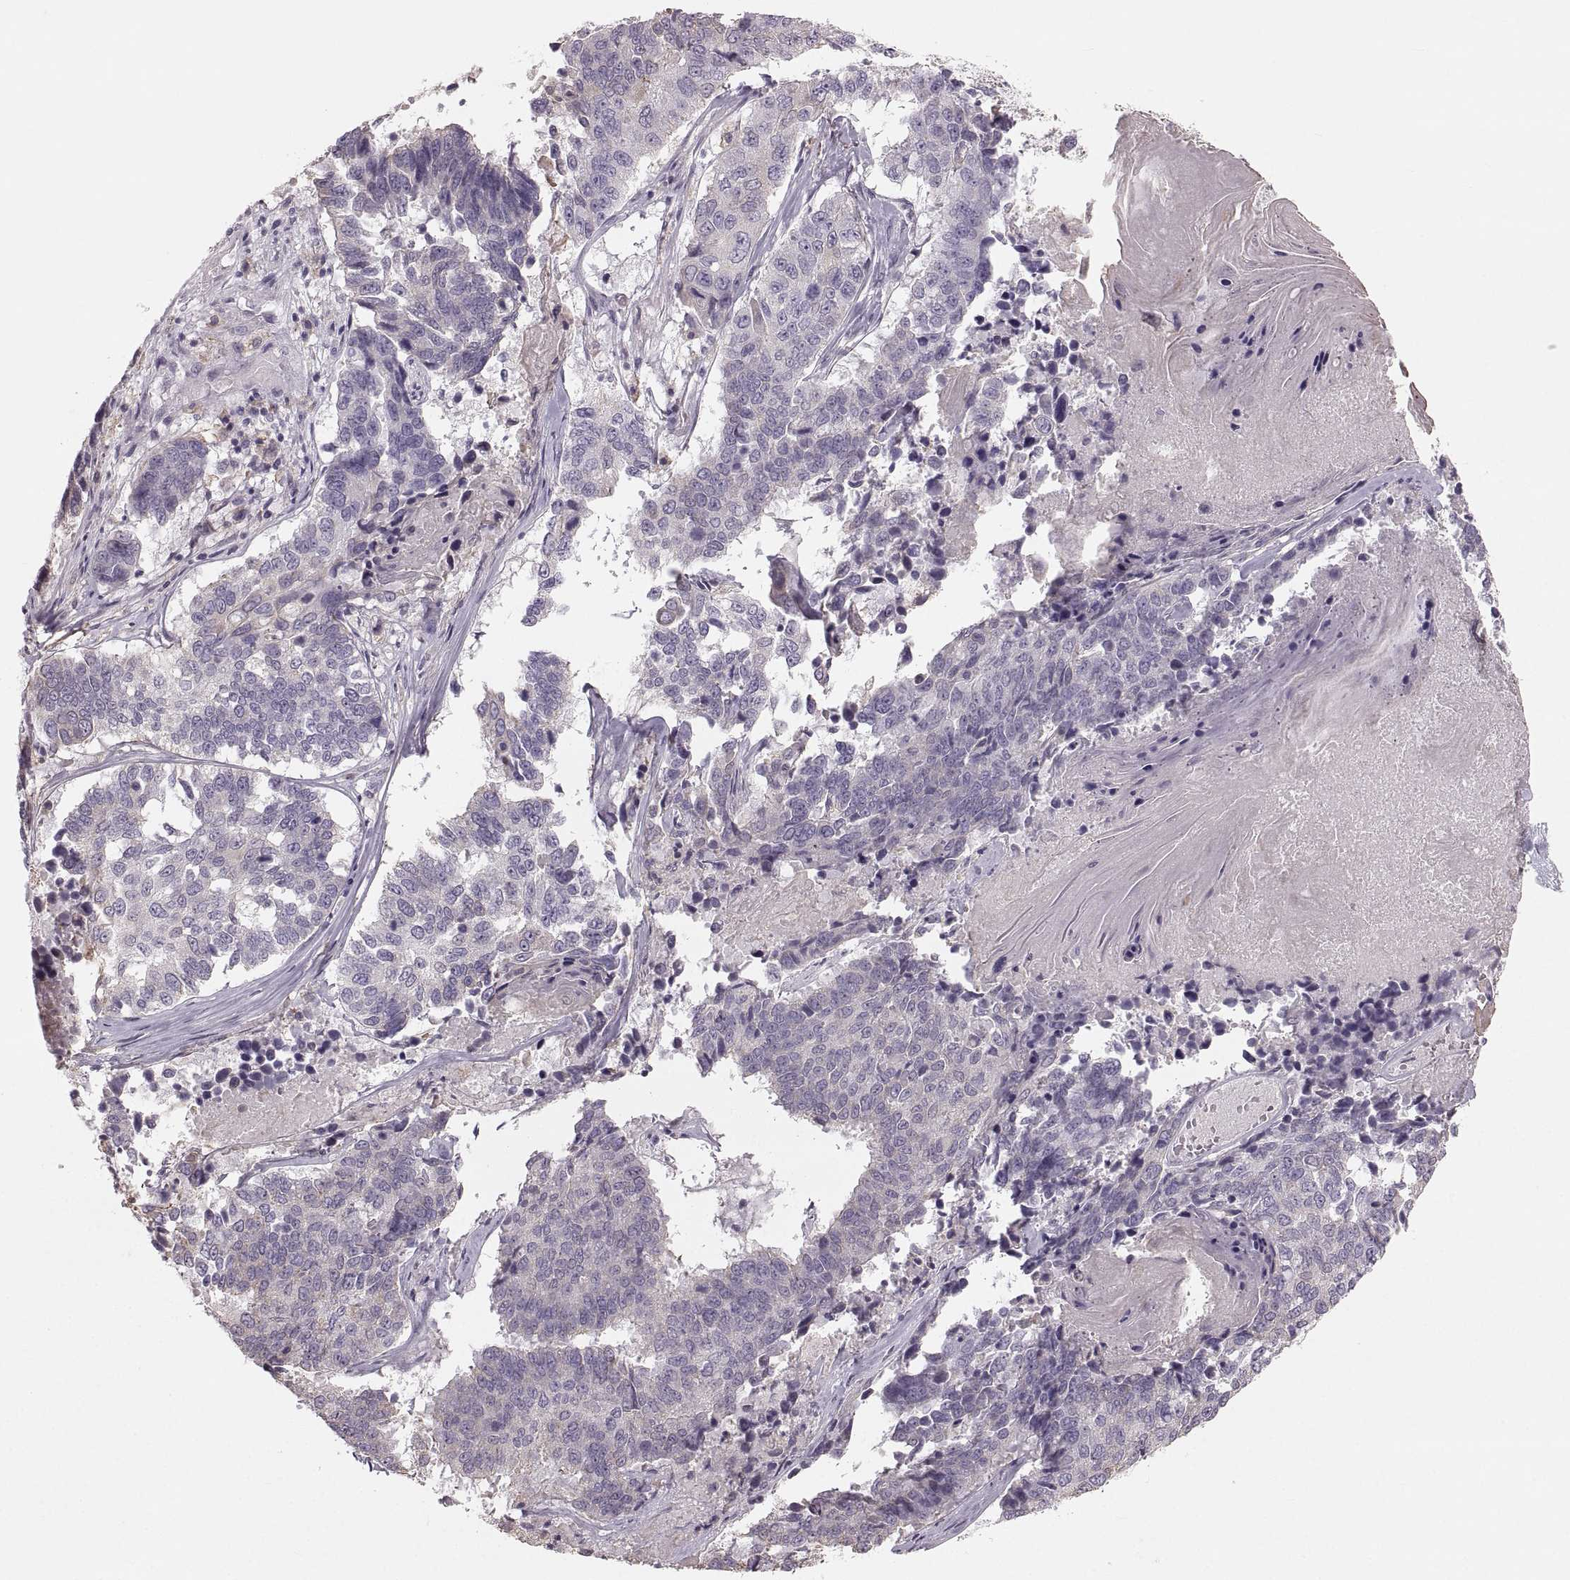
{"staining": {"intensity": "negative", "quantity": "none", "location": "none"}, "tissue": "lung cancer", "cell_type": "Tumor cells", "image_type": "cancer", "snomed": [{"axis": "morphology", "description": "Squamous cell carcinoma, NOS"}, {"axis": "topography", "description": "Lung"}], "caption": "Immunohistochemical staining of lung cancer (squamous cell carcinoma) displays no significant expression in tumor cells.", "gene": "RUNDC3A", "patient": {"sex": "male", "age": 73}}